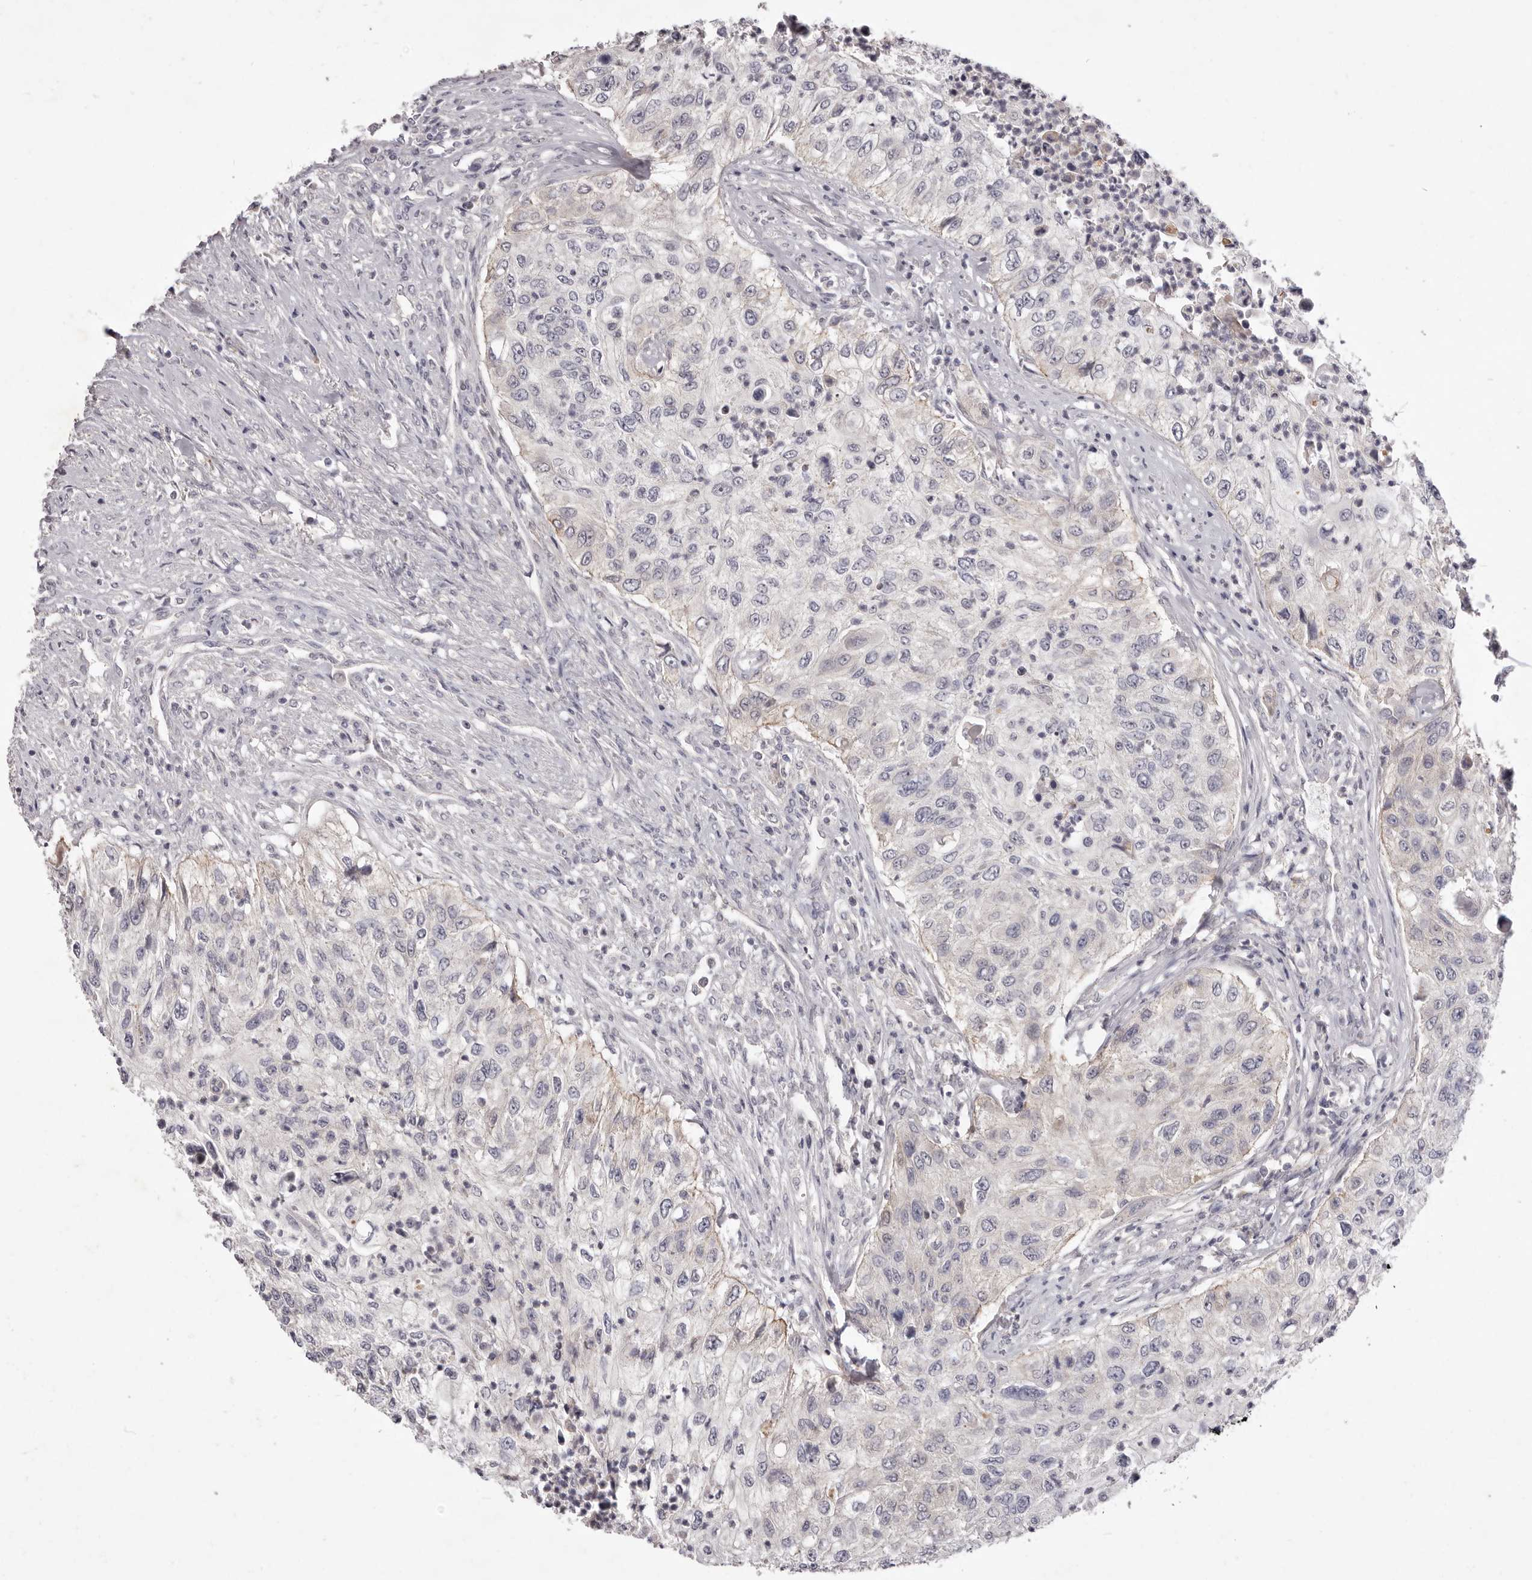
{"staining": {"intensity": "negative", "quantity": "none", "location": "none"}, "tissue": "urothelial cancer", "cell_type": "Tumor cells", "image_type": "cancer", "snomed": [{"axis": "morphology", "description": "Urothelial carcinoma, High grade"}, {"axis": "topography", "description": "Urinary bladder"}], "caption": "Tumor cells show no significant protein expression in urothelial carcinoma (high-grade).", "gene": "GARNL3", "patient": {"sex": "female", "age": 60}}